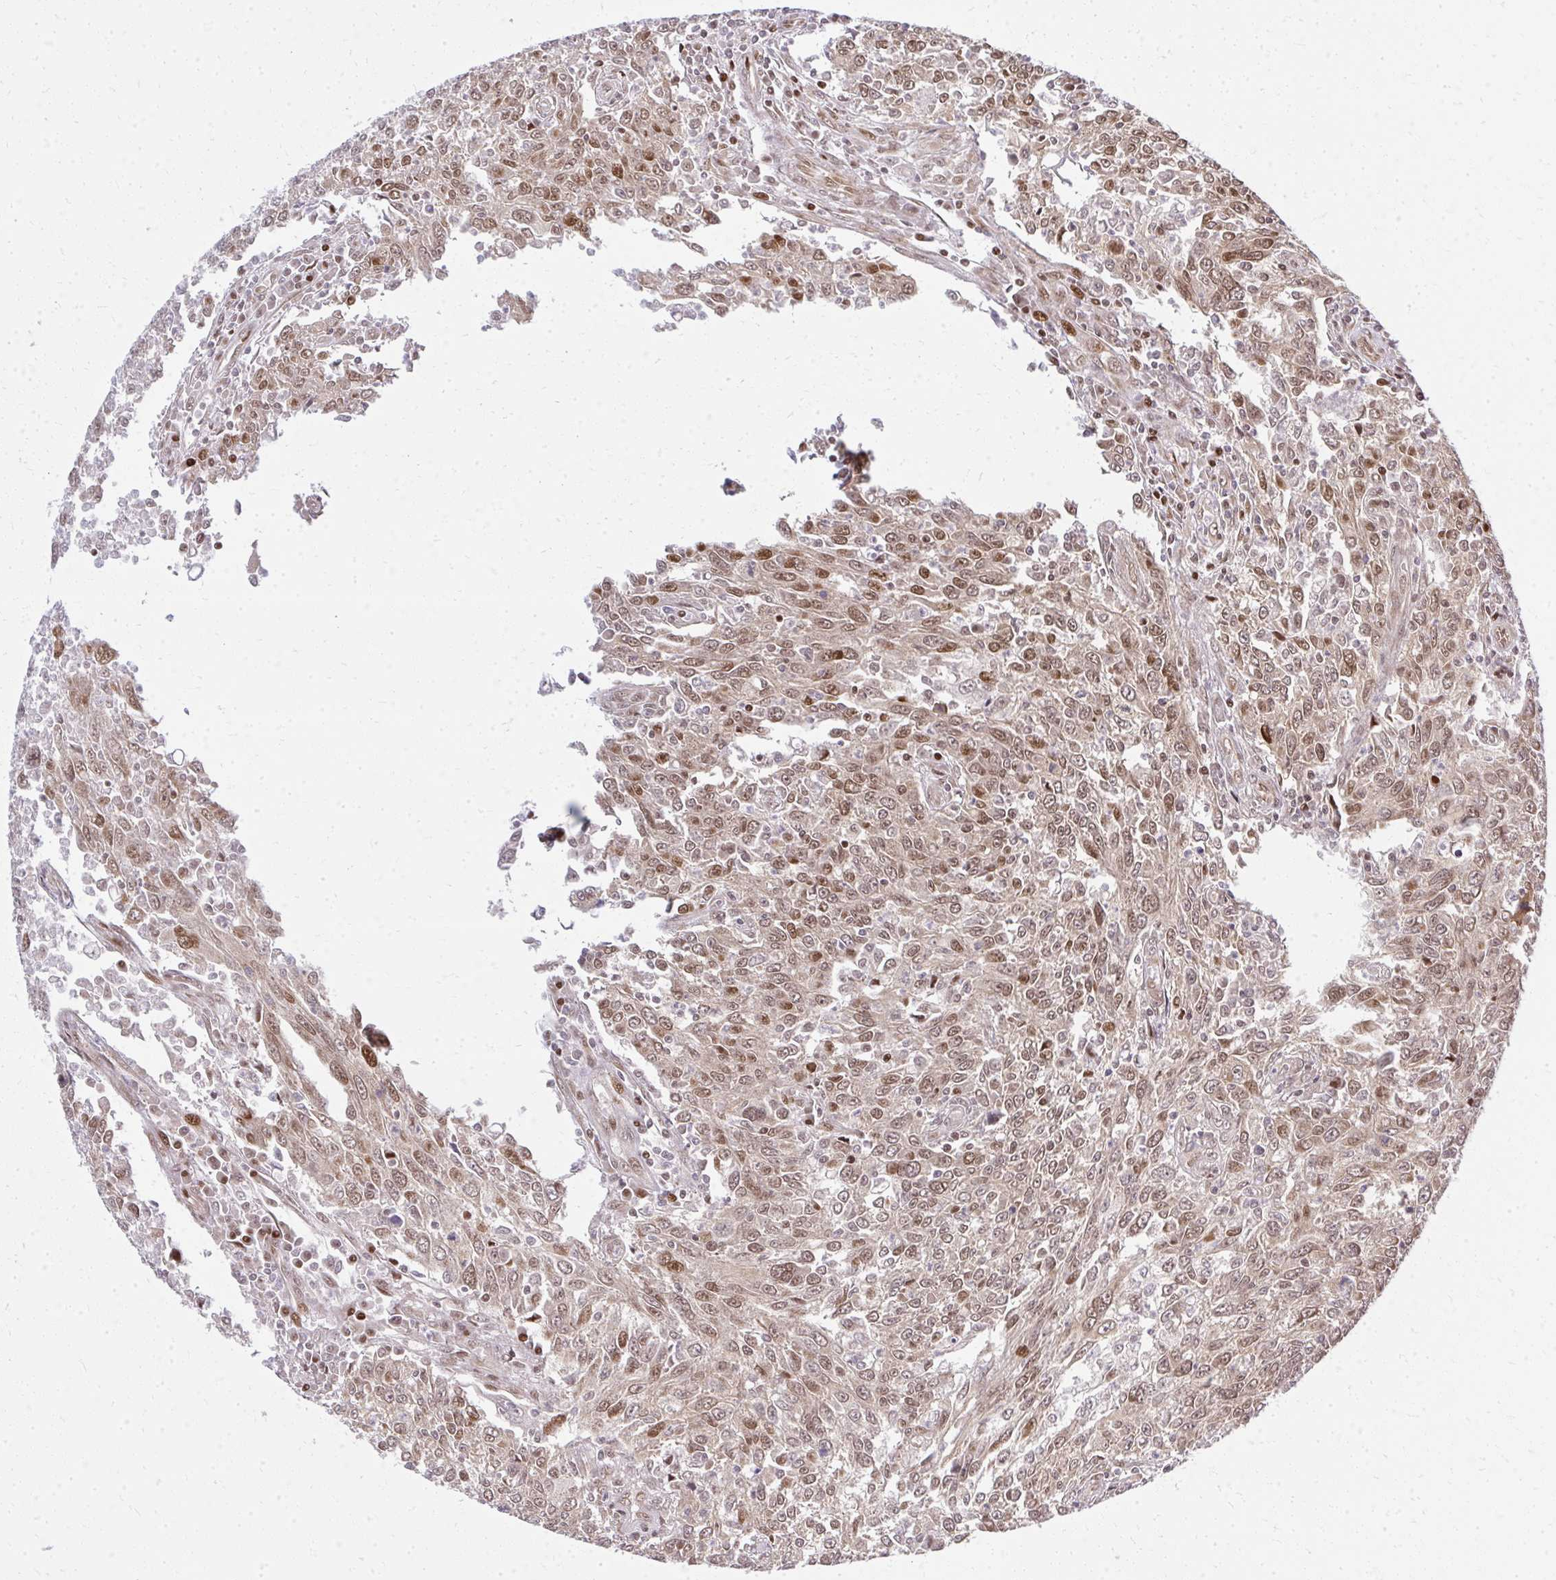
{"staining": {"intensity": "moderate", "quantity": ">75%", "location": "nuclear"}, "tissue": "breast cancer", "cell_type": "Tumor cells", "image_type": "cancer", "snomed": [{"axis": "morphology", "description": "Duct carcinoma"}, {"axis": "topography", "description": "Breast"}], "caption": "Human breast cancer stained with a brown dye reveals moderate nuclear positive staining in about >75% of tumor cells.", "gene": "PIGY", "patient": {"sex": "female", "age": 50}}